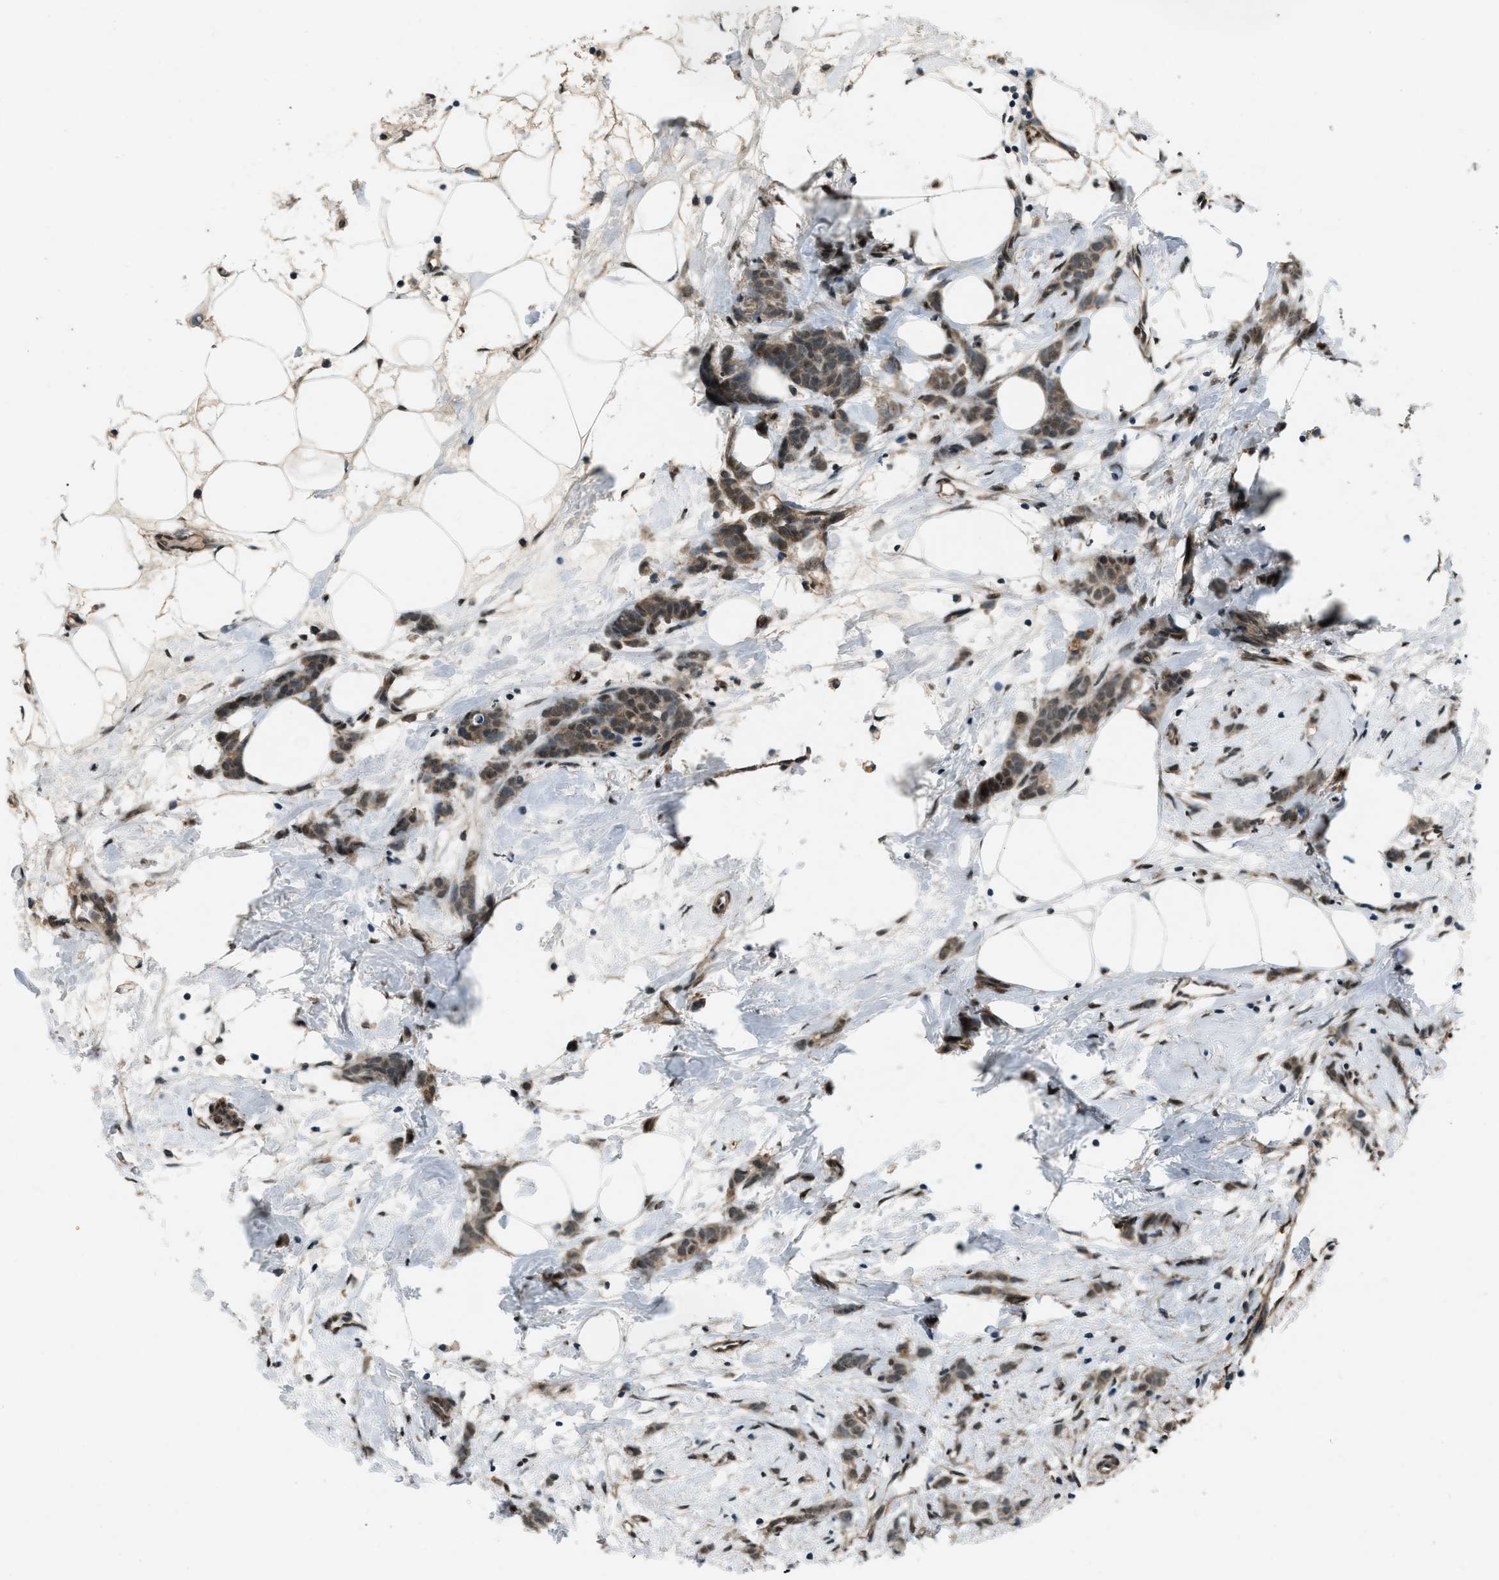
{"staining": {"intensity": "weak", "quantity": ">75%", "location": "cytoplasmic/membranous"}, "tissue": "breast cancer", "cell_type": "Tumor cells", "image_type": "cancer", "snomed": [{"axis": "morphology", "description": "Lobular carcinoma, in situ"}, {"axis": "morphology", "description": "Lobular carcinoma"}, {"axis": "topography", "description": "Breast"}], "caption": "Lobular carcinoma (breast) stained with DAB (3,3'-diaminobenzidine) immunohistochemistry exhibits low levels of weak cytoplasmic/membranous staining in about >75% of tumor cells.", "gene": "SVIL", "patient": {"sex": "female", "age": 41}}